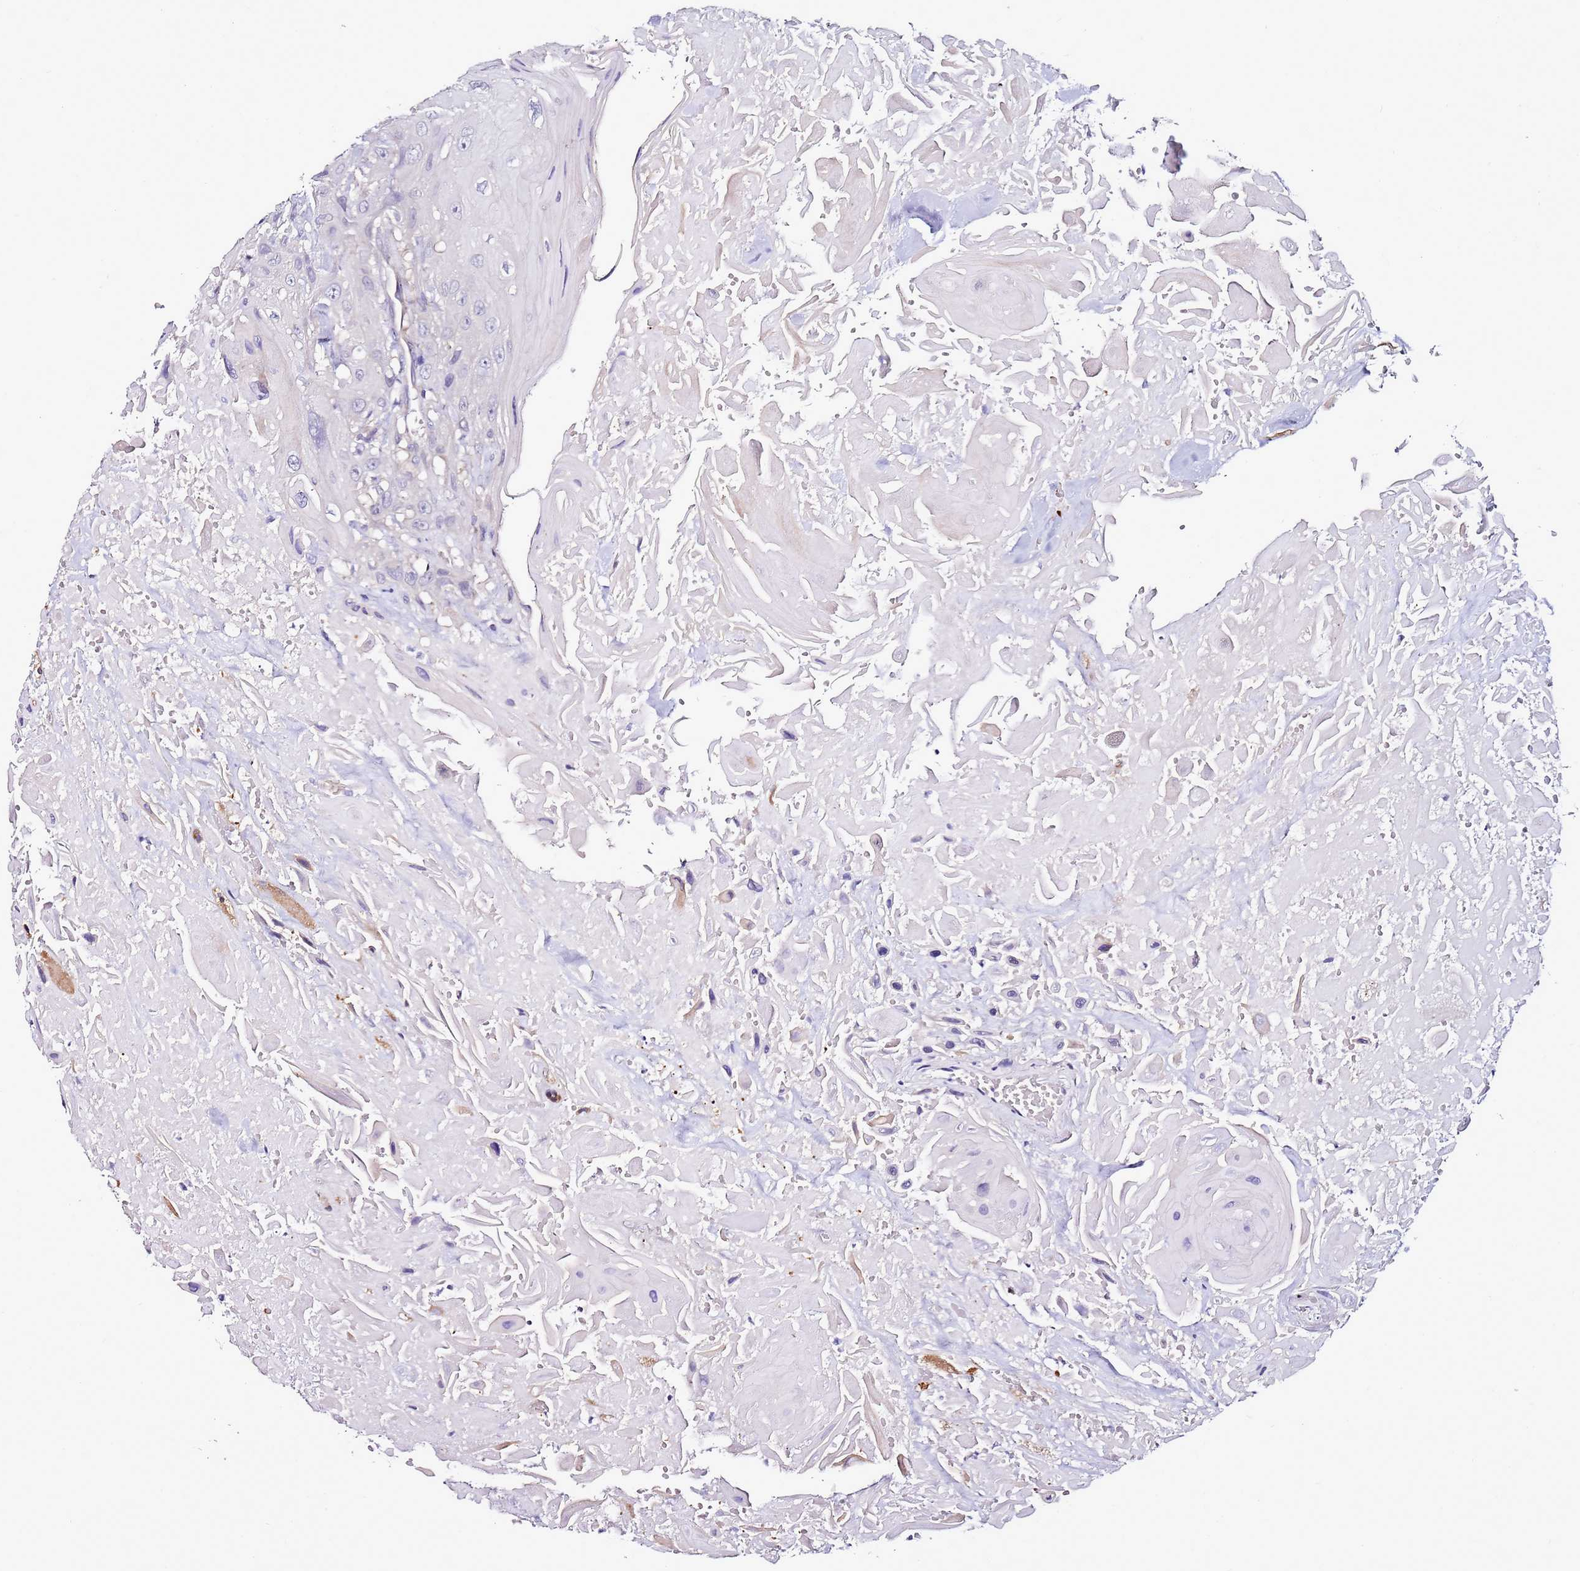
{"staining": {"intensity": "negative", "quantity": "none", "location": "none"}, "tissue": "head and neck cancer", "cell_type": "Tumor cells", "image_type": "cancer", "snomed": [{"axis": "morphology", "description": "Squamous cell carcinoma, NOS"}, {"axis": "topography", "description": "Head-Neck"}], "caption": "High power microscopy image of an IHC photomicrograph of head and neck cancer (squamous cell carcinoma), revealing no significant staining in tumor cells.", "gene": "SRRM5", "patient": {"sex": "male", "age": 81}}